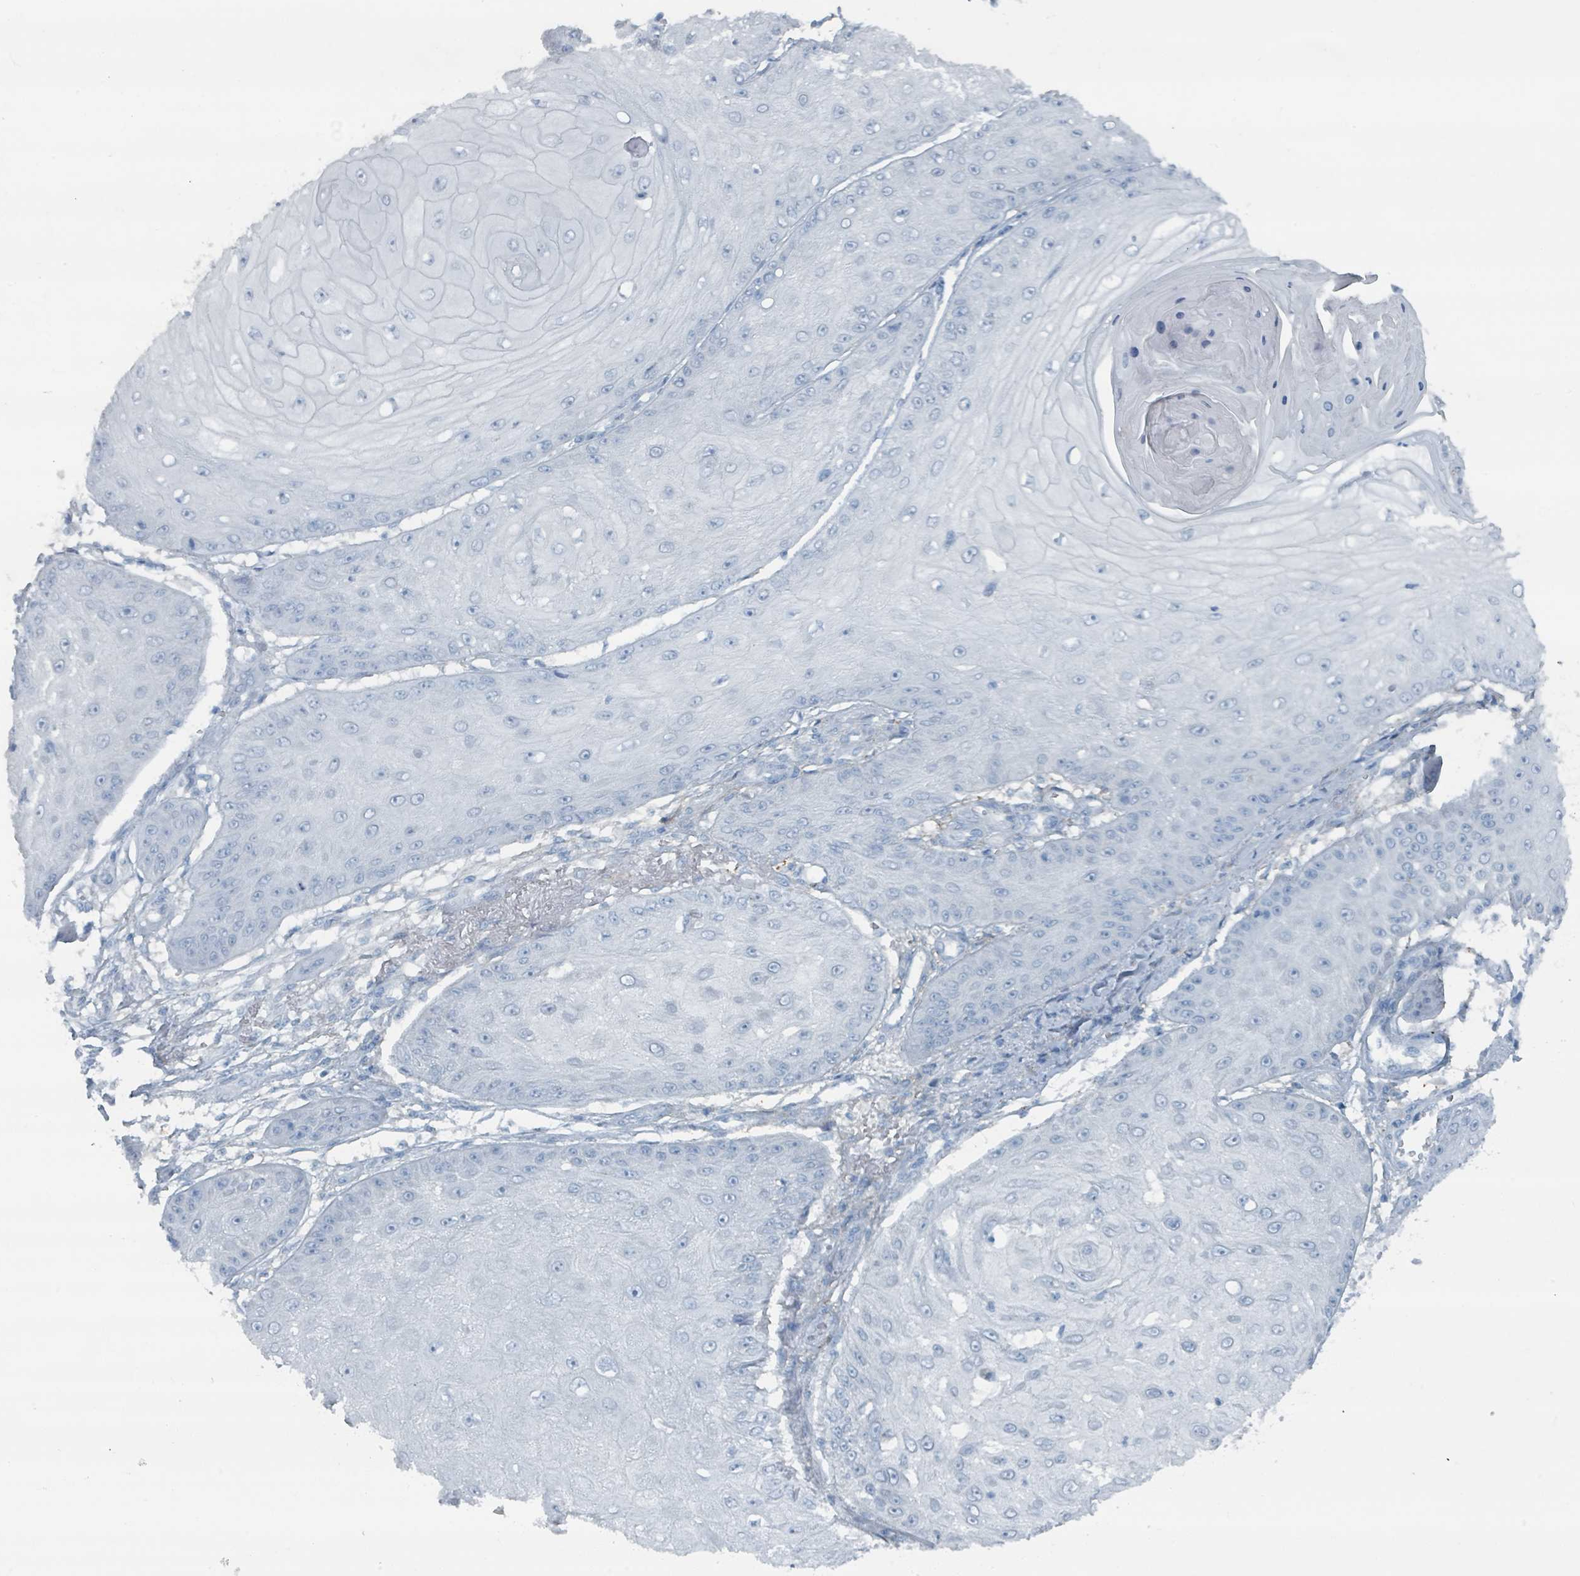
{"staining": {"intensity": "negative", "quantity": "none", "location": "none"}, "tissue": "skin cancer", "cell_type": "Tumor cells", "image_type": "cancer", "snomed": [{"axis": "morphology", "description": "Squamous cell carcinoma, NOS"}, {"axis": "topography", "description": "Skin"}], "caption": "An immunohistochemistry (IHC) histopathology image of skin cancer is shown. There is no staining in tumor cells of skin cancer.", "gene": "GAMT", "patient": {"sex": "male", "age": 70}}